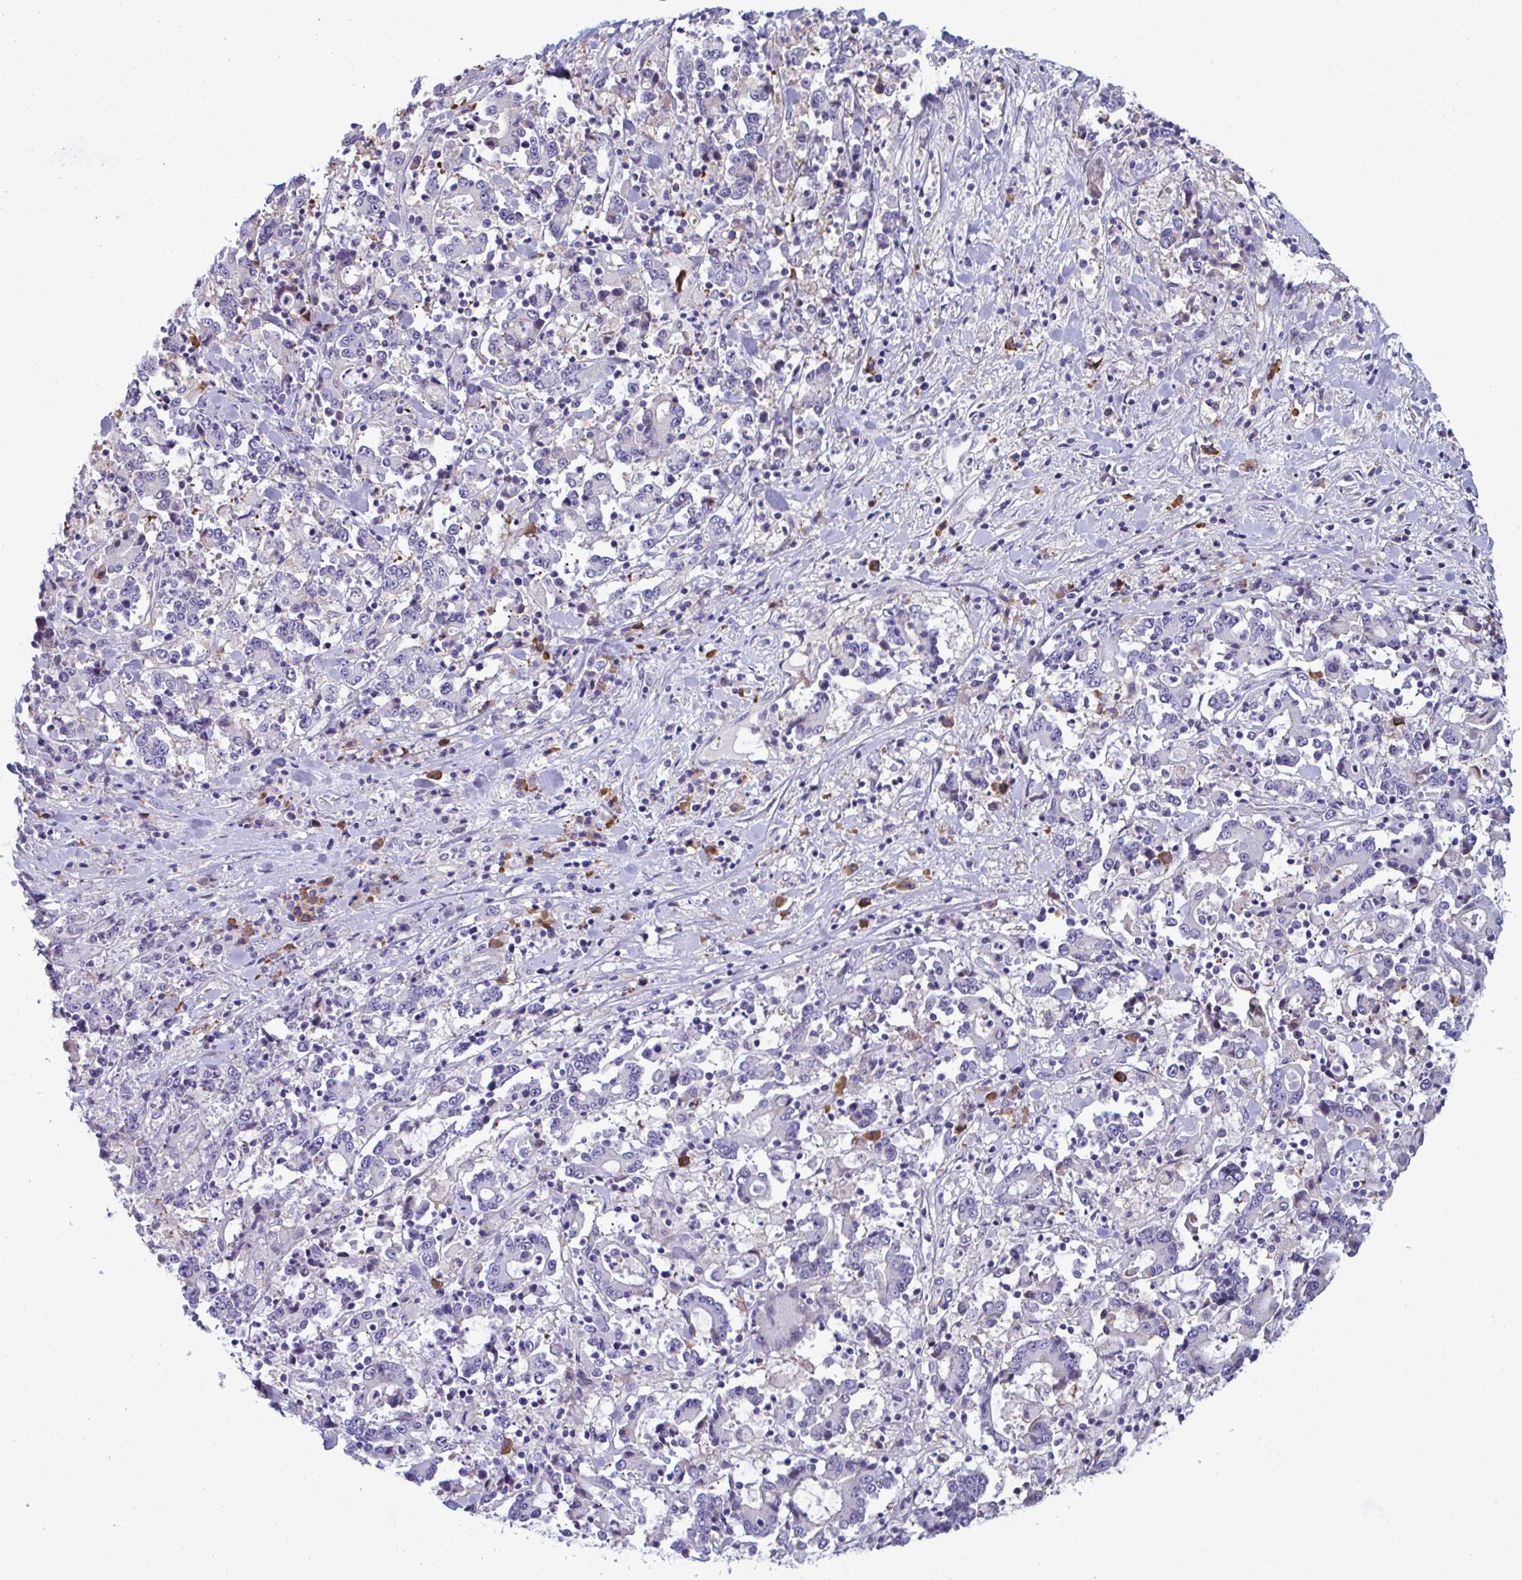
{"staining": {"intensity": "negative", "quantity": "none", "location": "none"}, "tissue": "stomach cancer", "cell_type": "Tumor cells", "image_type": "cancer", "snomed": [{"axis": "morphology", "description": "Adenocarcinoma, NOS"}, {"axis": "topography", "description": "Stomach, upper"}], "caption": "Immunohistochemistry of human stomach cancer demonstrates no positivity in tumor cells. The staining was performed using DAB to visualize the protein expression in brown, while the nuclei were stained in blue with hematoxylin (Magnification: 20x).", "gene": "MS4A14", "patient": {"sex": "male", "age": 68}}